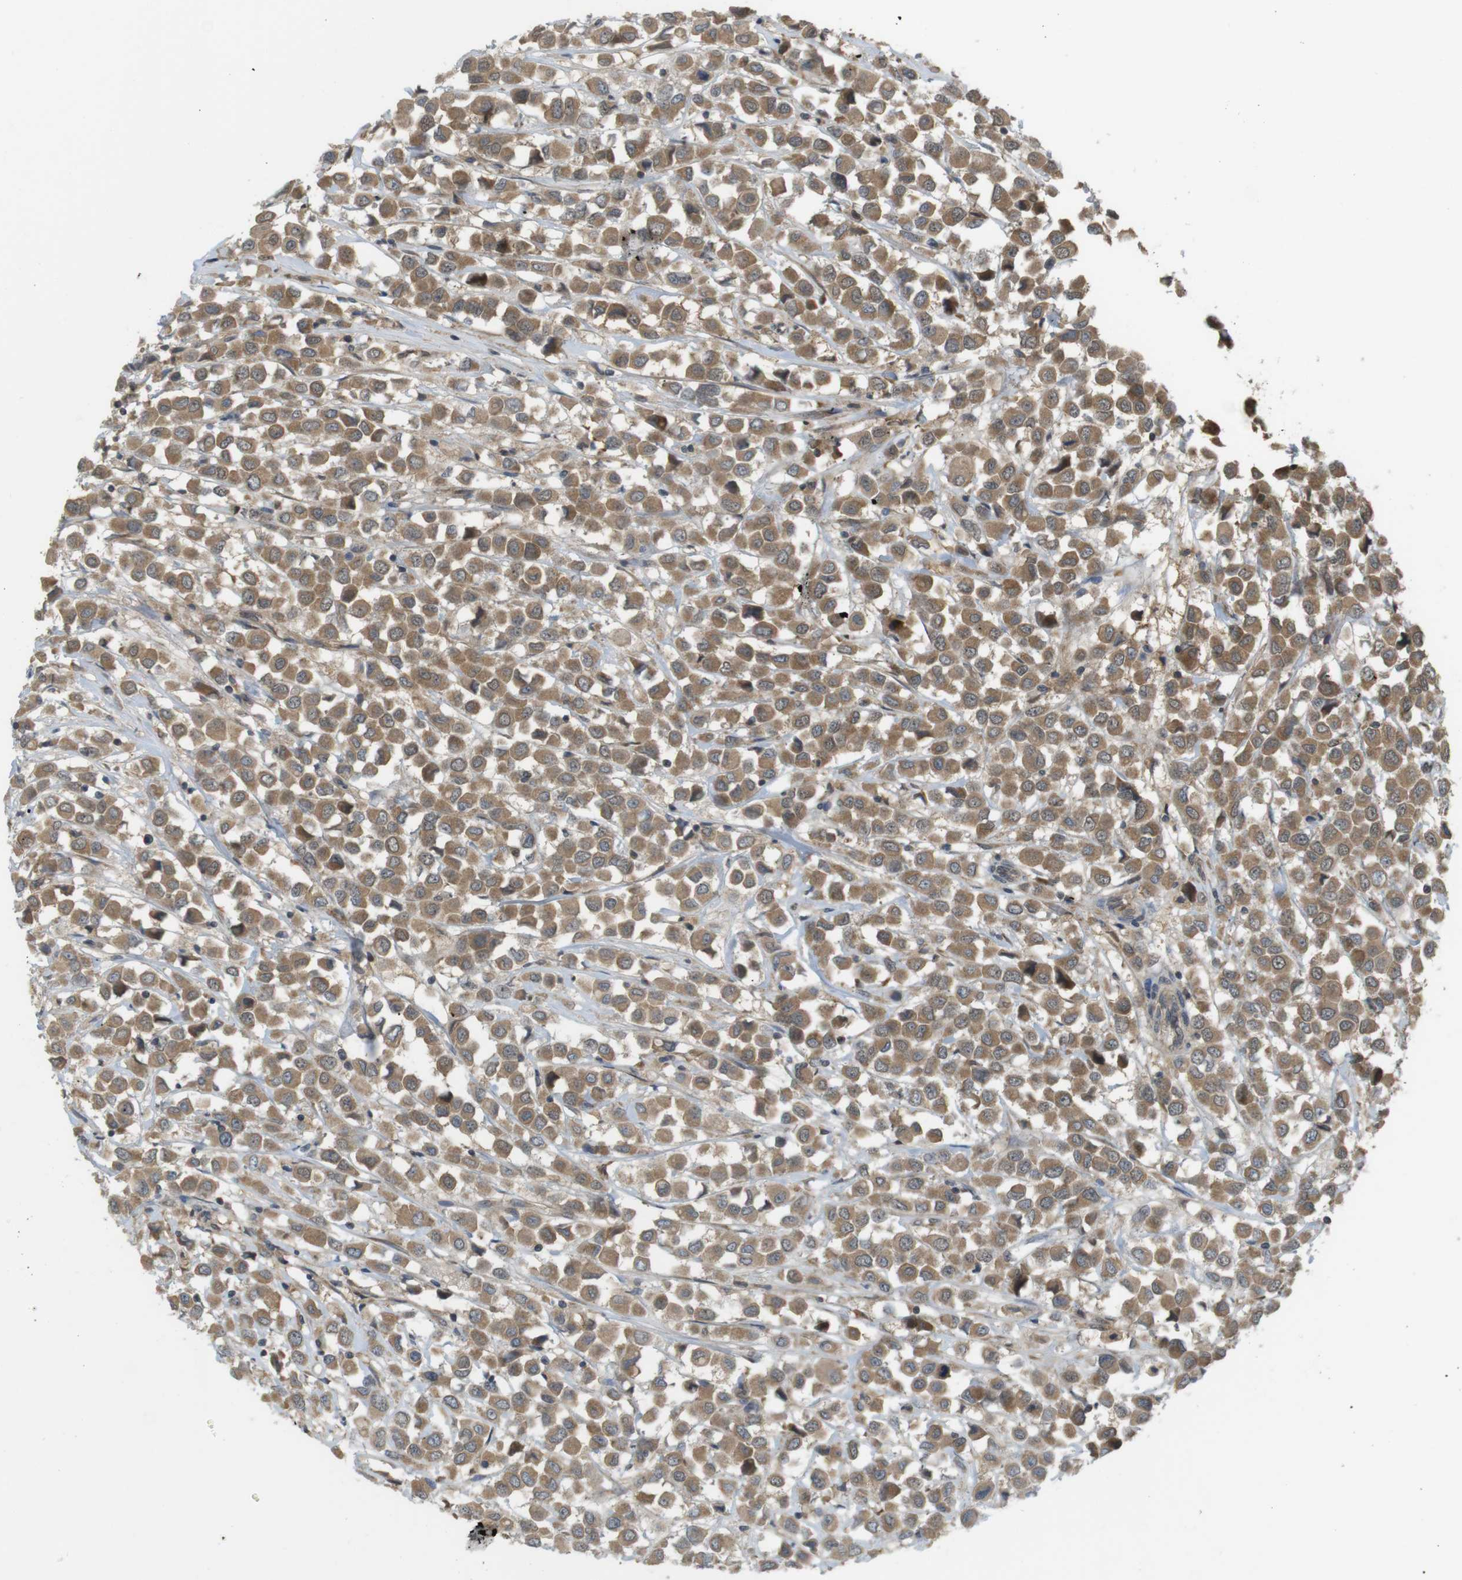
{"staining": {"intensity": "moderate", "quantity": ">75%", "location": "cytoplasmic/membranous"}, "tissue": "breast cancer", "cell_type": "Tumor cells", "image_type": "cancer", "snomed": [{"axis": "morphology", "description": "Duct carcinoma"}, {"axis": "topography", "description": "Breast"}], "caption": "Protein staining of invasive ductal carcinoma (breast) tissue demonstrates moderate cytoplasmic/membranous expression in about >75% of tumor cells. (Brightfield microscopy of DAB IHC at high magnification).", "gene": "RNF130", "patient": {"sex": "female", "age": 61}}